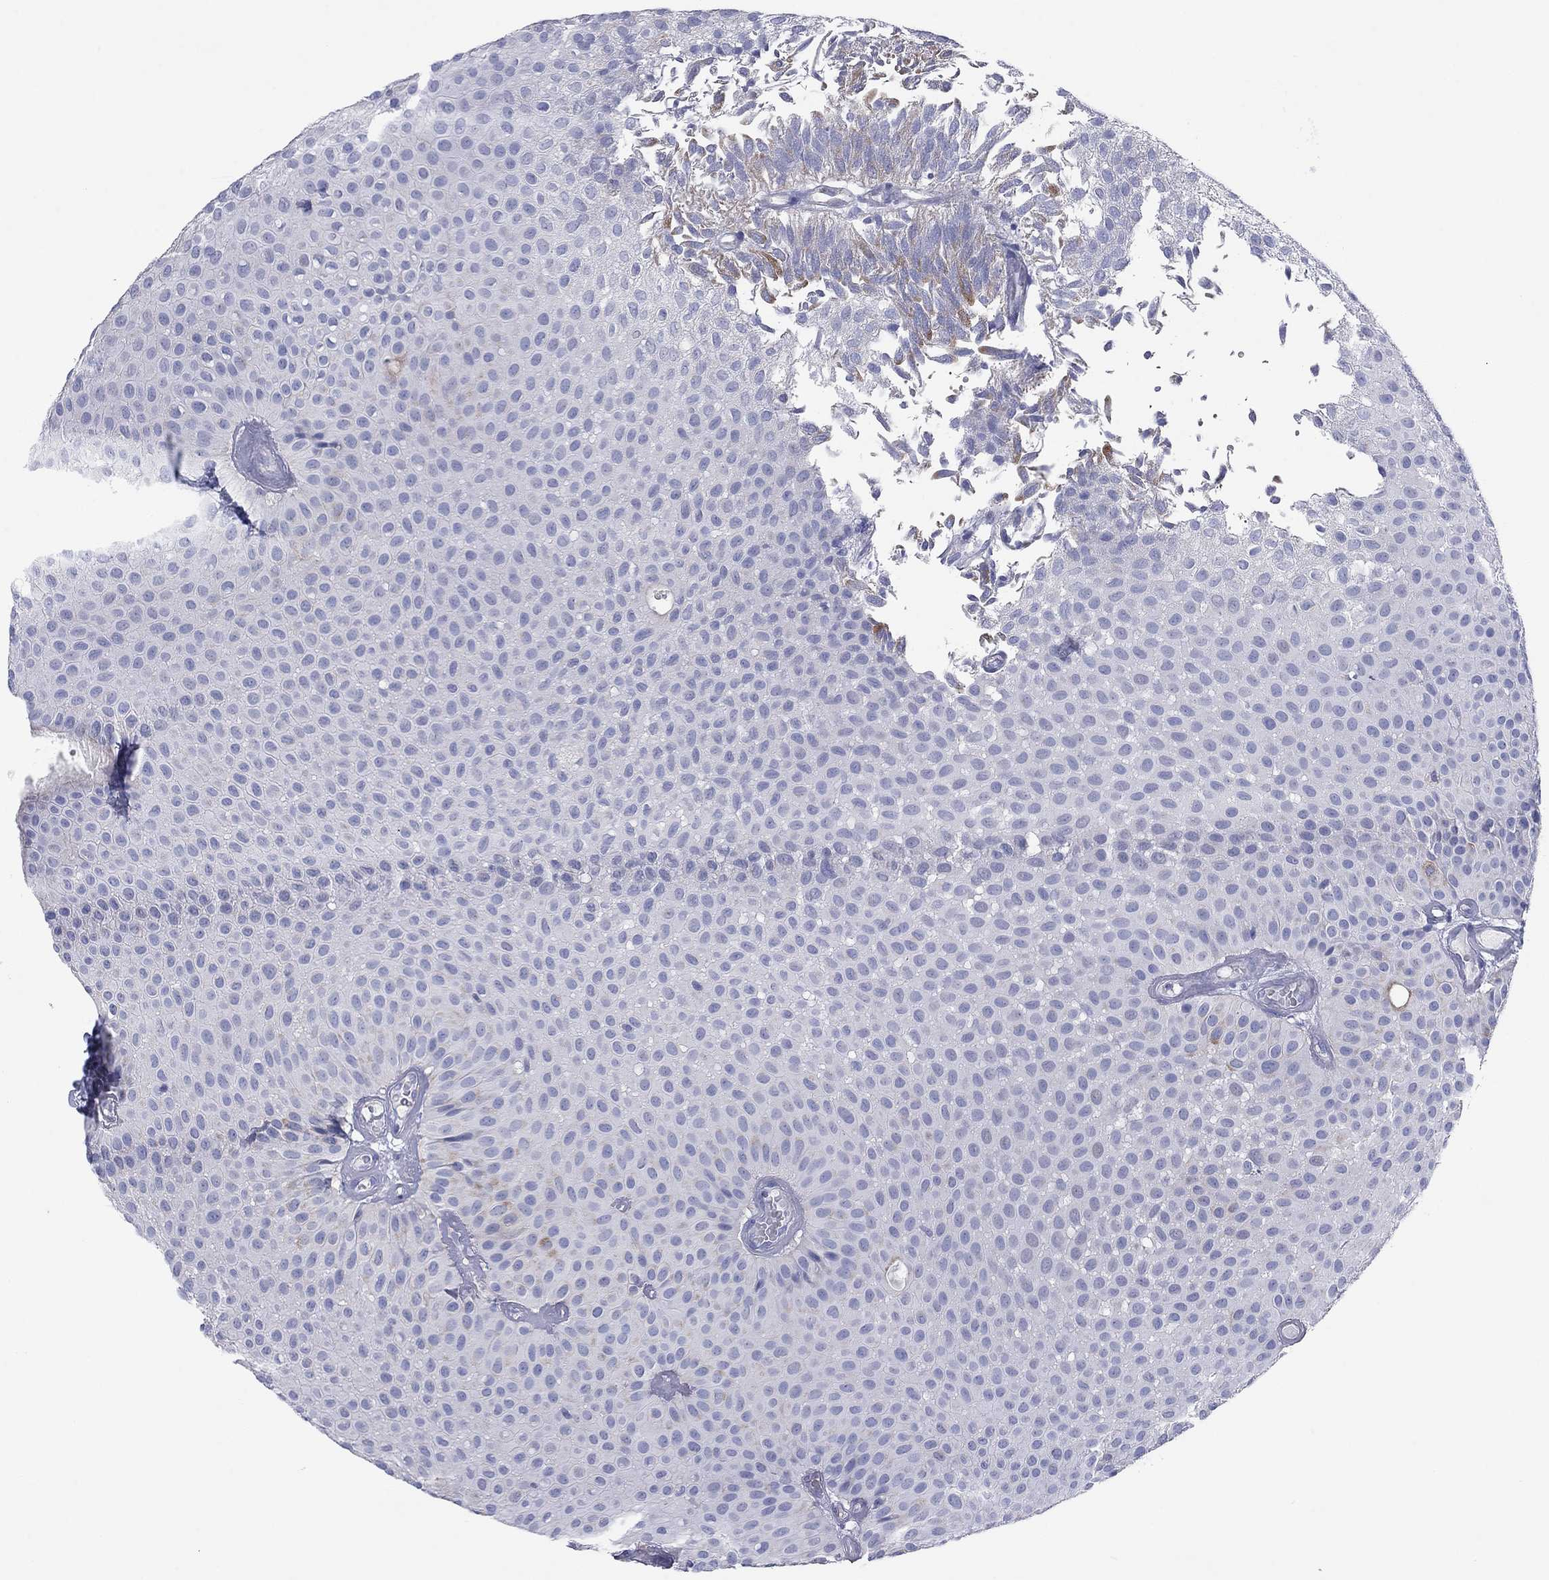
{"staining": {"intensity": "moderate", "quantity": "<25%", "location": "cytoplasmic/membranous"}, "tissue": "urothelial cancer", "cell_type": "Tumor cells", "image_type": "cancer", "snomed": [{"axis": "morphology", "description": "Urothelial carcinoma, Low grade"}, {"axis": "topography", "description": "Urinary bladder"}], "caption": "The immunohistochemical stain highlights moderate cytoplasmic/membranous staining in tumor cells of low-grade urothelial carcinoma tissue.", "gene": "MGST3", "patient": {"sex": "male", "age": 64}}